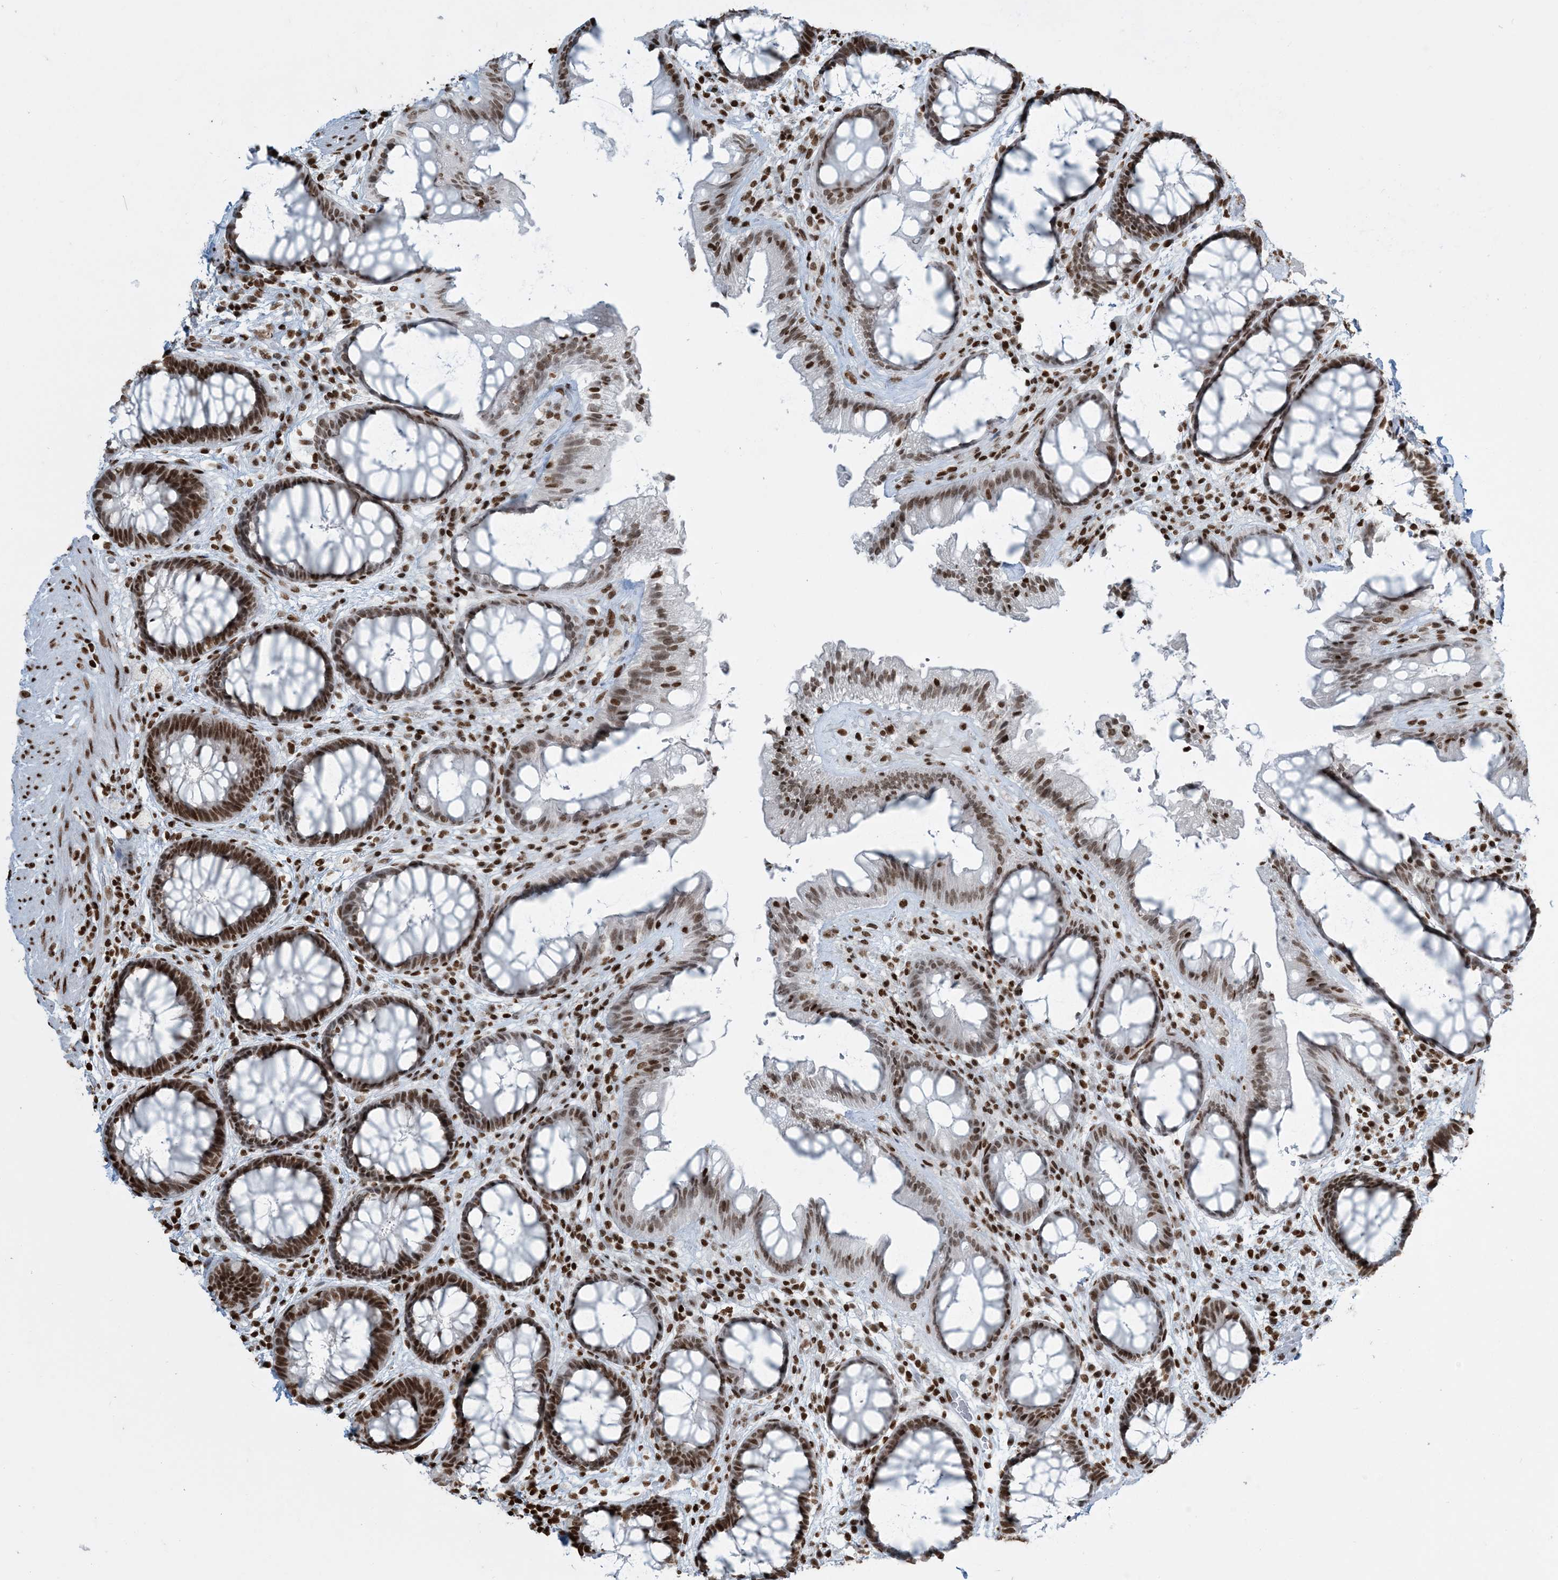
{"staining": {"intensity": "moderate", "quantity": ">75%", "location": "nuclear"}, "tissue": "rectum", "cell_type": "Glandular cells", "image_type": "normal", "snomed": [{"axis": "morphology", "description": "Normal tissue, NOS"}, {"axis": "topography", "description": "Rectum"}], "caption": "High-magnification brightfield microscopy of normal rectum stained with DAB (3,3'-diaminobenzidine) (brown) and counterstained with hematoxylin (blue). glandular cells exhibit moderate nuclear staining is present in about>75% of cells. (Stains: DAB (3,3'-diaminobenzidine) in brown, nuclei in blue, Microscopy: brightfield microscopy at high magnification).", "gene": "H3", "patient": {"sex": "female", "age": 46}}